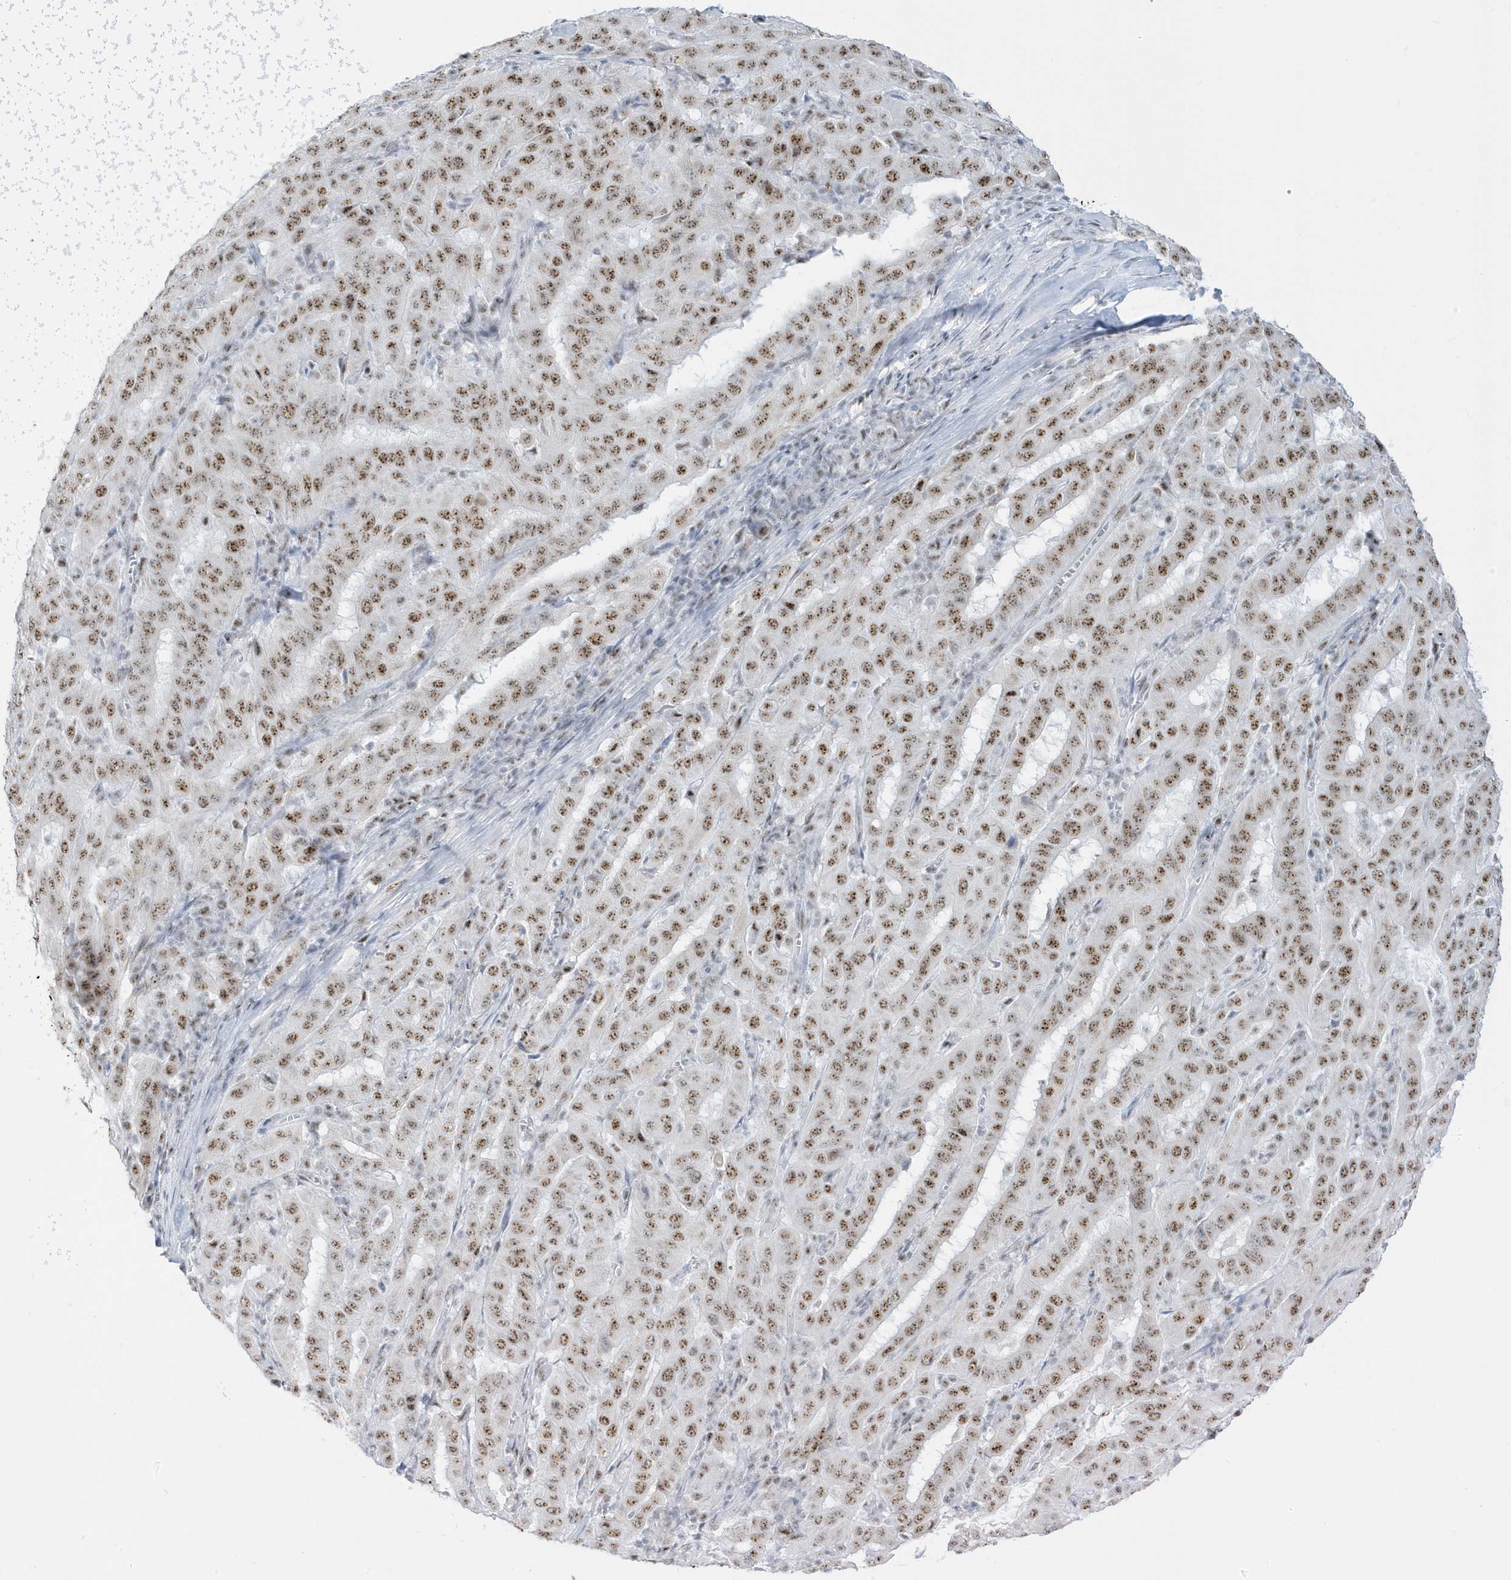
{"staining": {"intensity": "moderate", "quantity": ">75%", "location": "nuclear"}, "tissue": "pancreatic cancer", "cell_type": "Tumor cells", "image_type": "cancer", "snomed": [{"axis": "morphology", "description": "Adenocarcinoma, NOS"}, {"axis": "topography", "description": "Pancreas"}], "caption": "Immunohistochemistry (IHC) histopathology image of neoplastic tissue: adenocarcinoma (pancreatic) stained using IHC exhibits medium levels of moderate protein expression localized specifically in the nuclear of tumor cells, appearing as a nuclear brown color.", "gene": "PLEKHN1", "patient": {"sex": "male", "age": 63}}